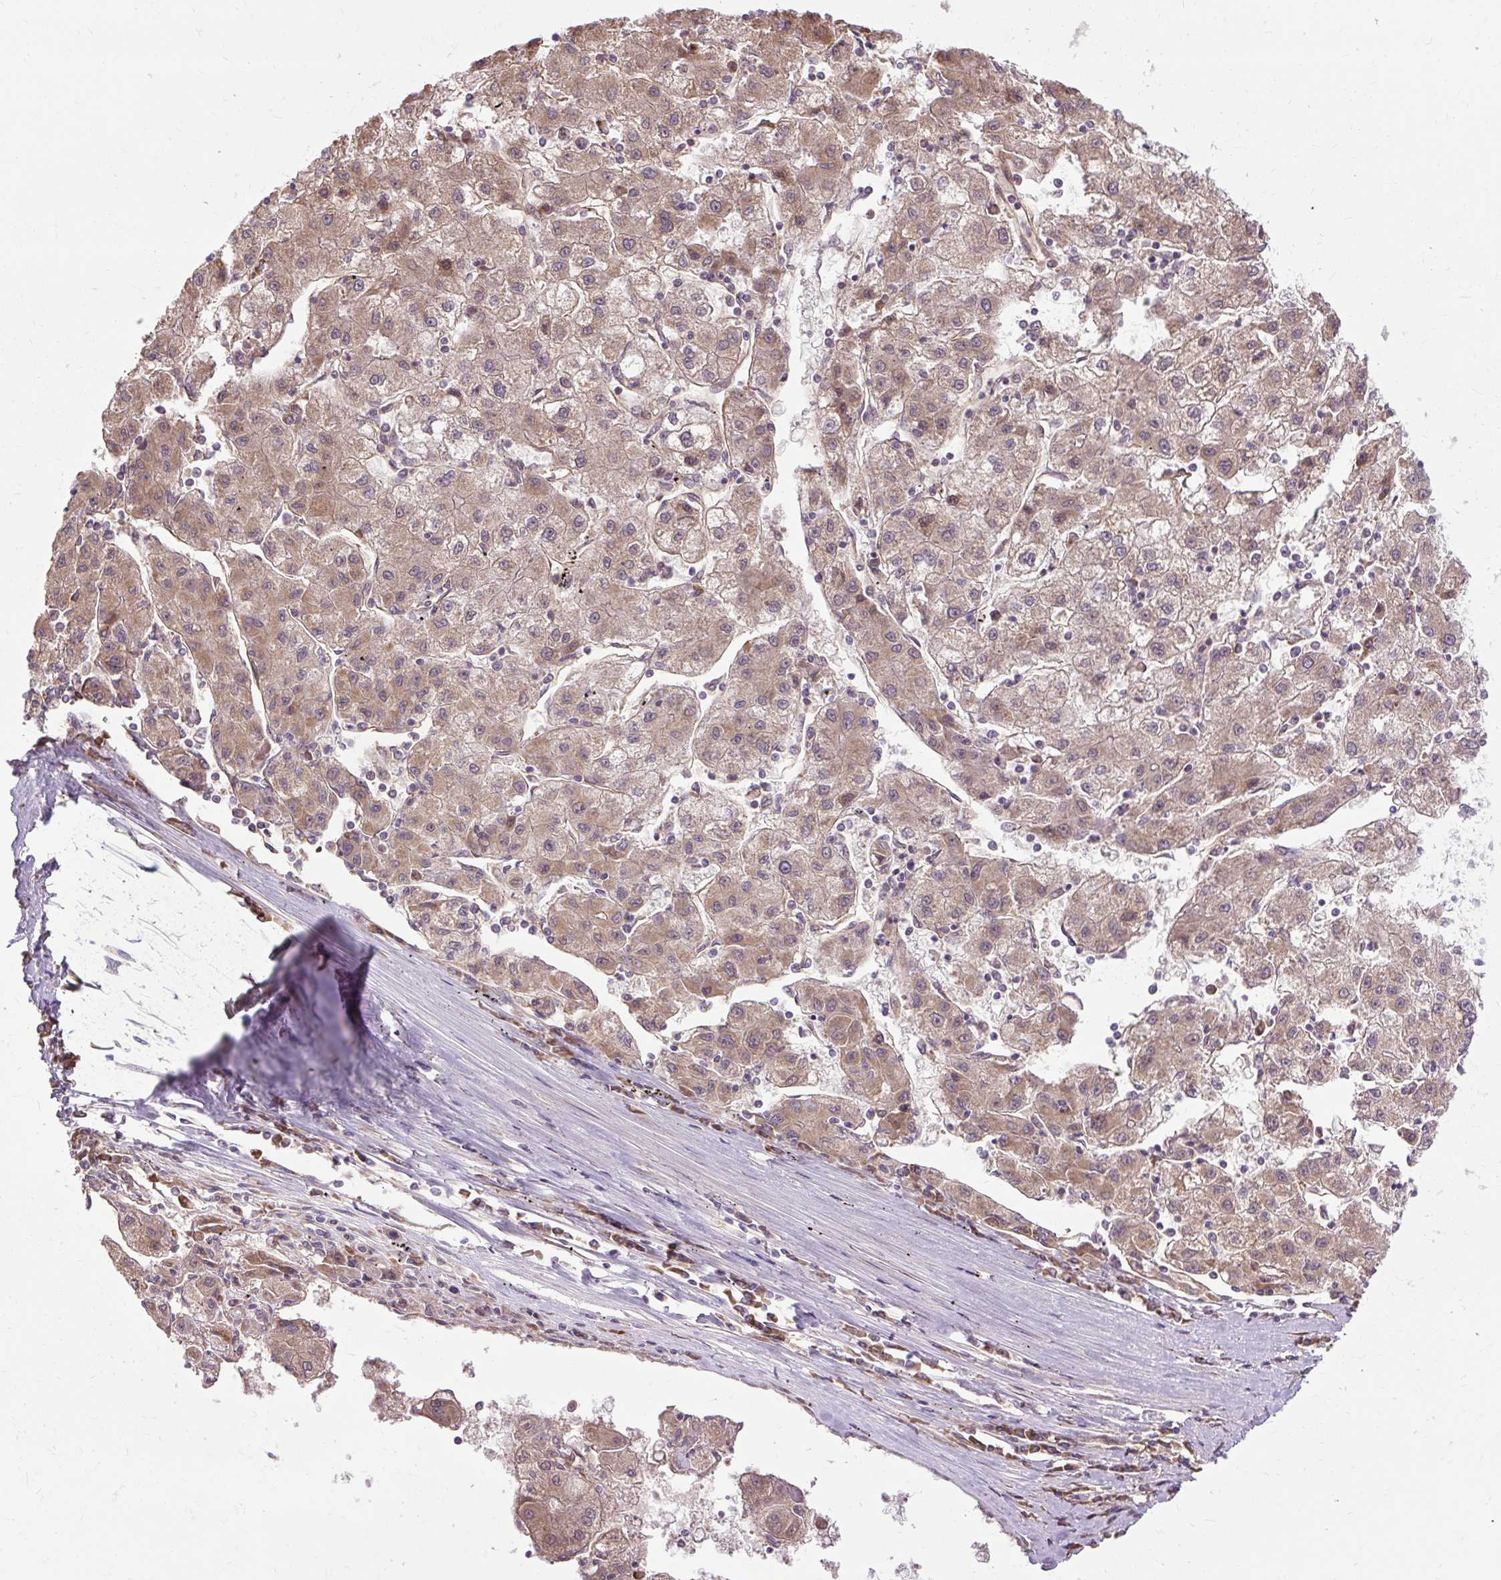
{"staining": {"intensity": "weak", "quantity": ">75%", "location": "cytoplasmic/membranous"}, "tissue": "liver cancer", "cell_type": "Tumor cells", "image_type": "cancer", "snomed": [{"axis": "morphology", "description": "Carcinoma, Hepatocellular, NOS"}, {"axis": "topography", "description": "Liver"}], "caption": "Immunohistochemistry (IHC) (DAB) staining of hepatocellular carcinoma (liver) exhibits weak cytoplasmic/membranous protein positivity in approximately >75% of tumor cells.", "gene": "FLRT1", "patient": {"sex": "male", "age": 72}}